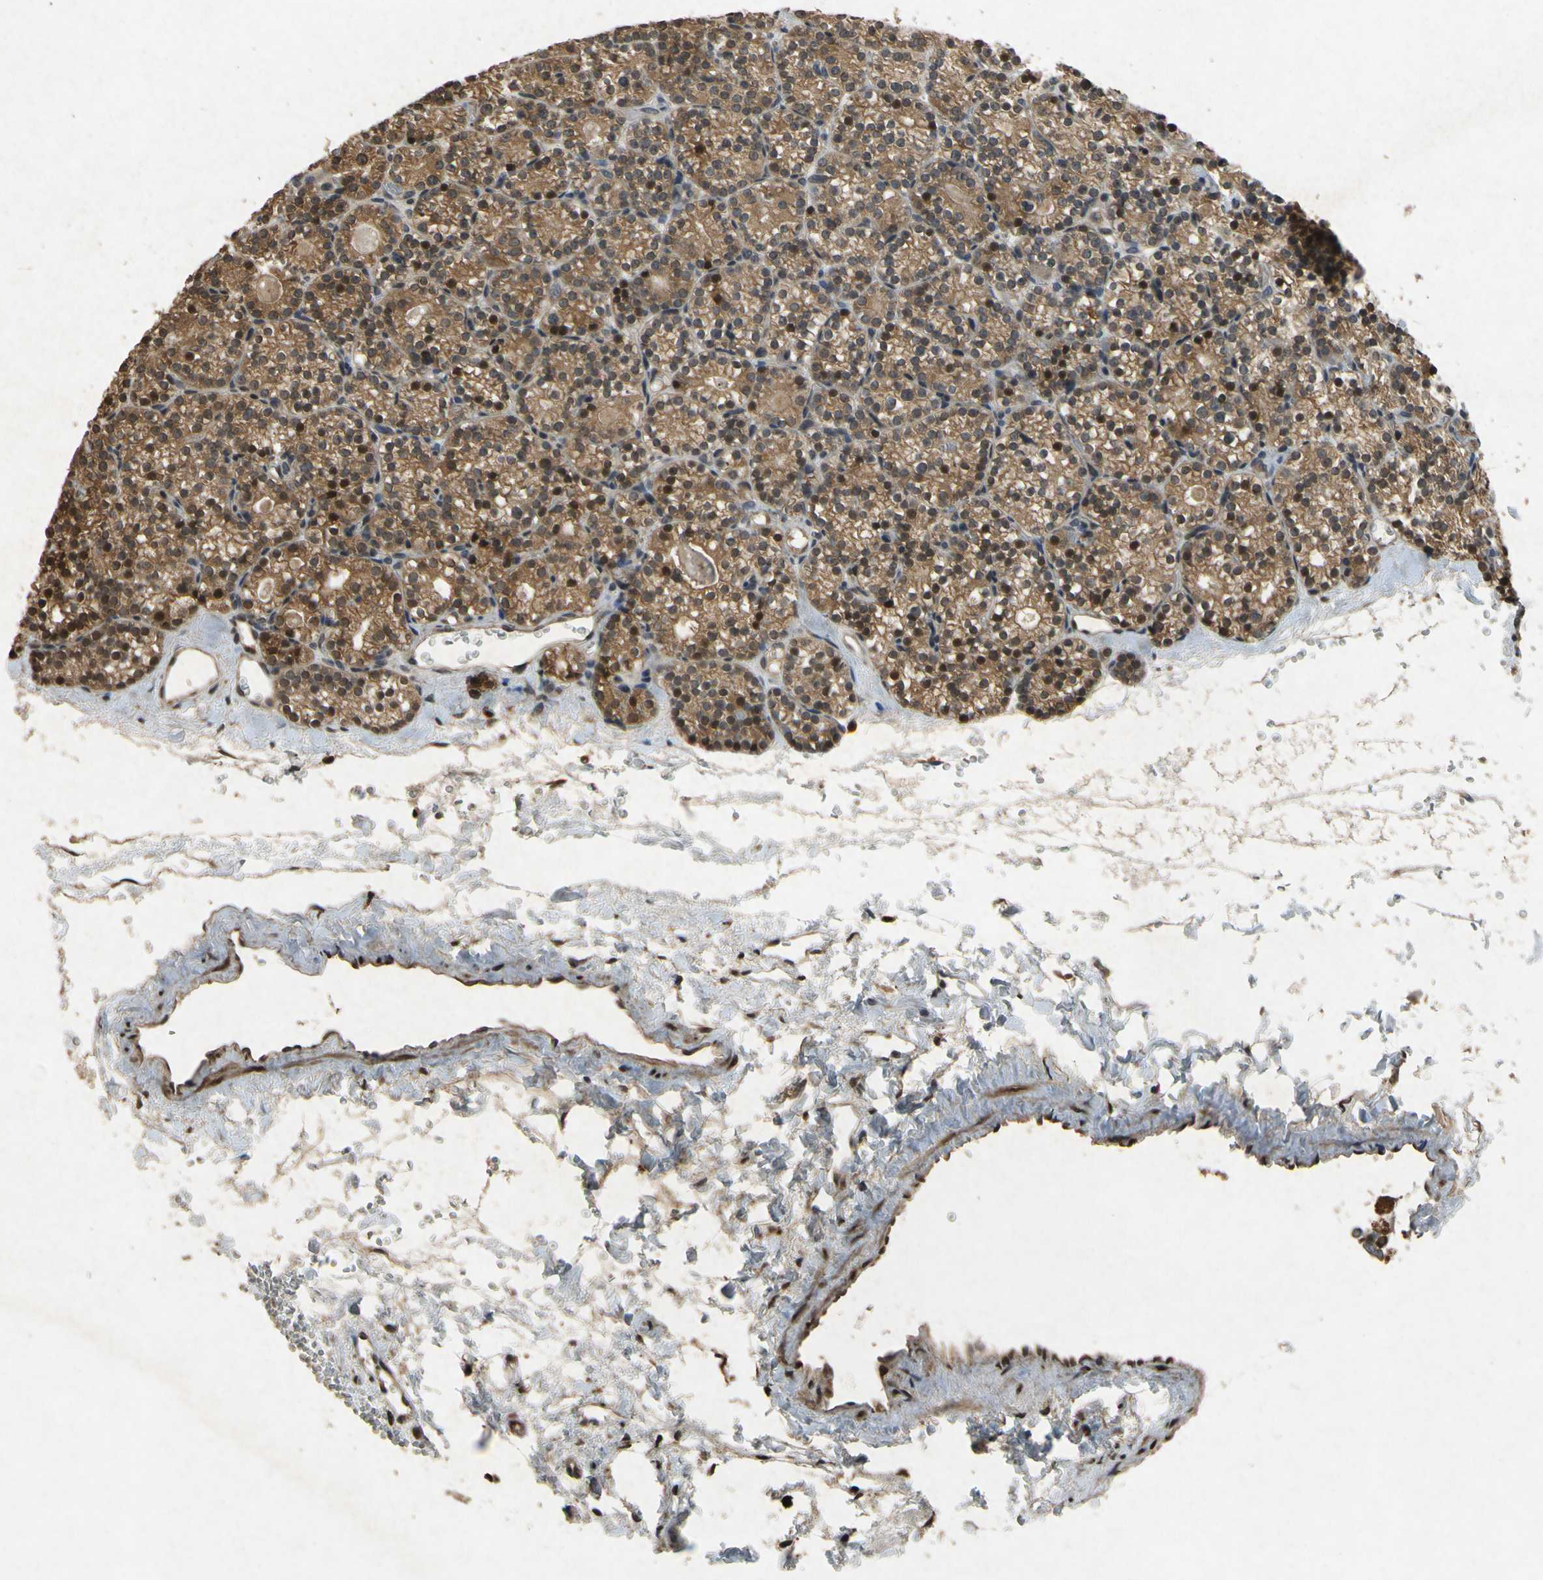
{"staining": {"intensity": "strong", "quantity": ">75%", "location": "cytoplasmic/membranous,nuclear"}, "tissue": "parathyroid gland", "cell_type": "Glandular cells", "image_type": "normal", "snomed": [{"axis": "morphology", "description": "Normal tissue, NOS"}, {"axis": "topography", "description": "Parathyroid gland"}], "caption": "This photomicrograph reveals immunohistochemistry (IHC) staining of unremarkable human parathyroid gland, with high strong cytoplasmic/membranous,nuclear staining in approximately >75% of glandular cells.", "gene": "ATP6V1H", "patient": {"sex": "female", "age": 64}}